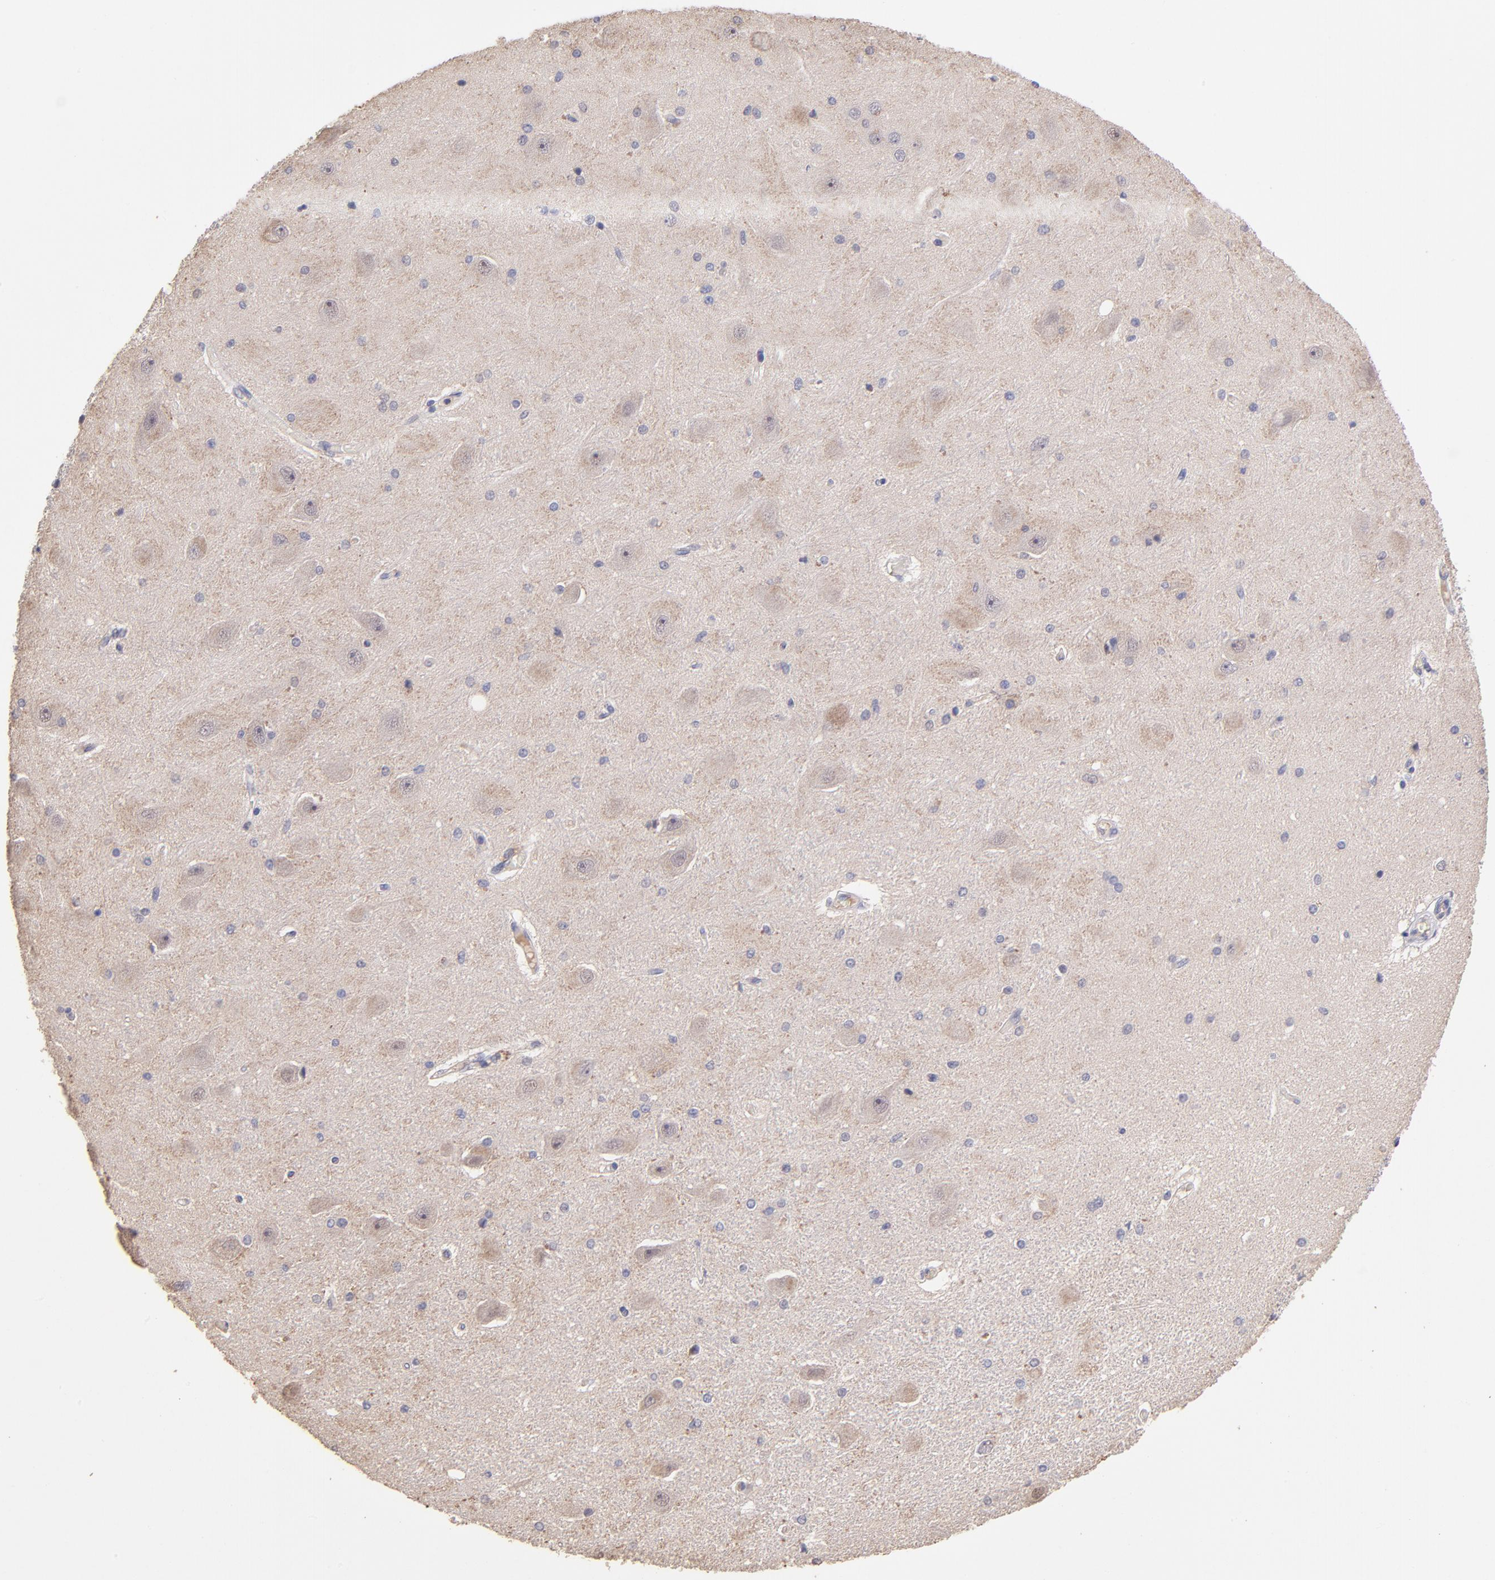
{"staining": {"intensity": "negative", "quantity": "none", "location": "none"}, "tissue": "hippocampus", "cell_type": "Glial cells", "image_type": "normal", "snomed": [{"axis": "morphology", "description": "Normal tissue, NOS"}, {"axis": "topography", "description": "Hippocampus"}], "caption": "Protein analysis of benign hippocampus demonstrates no significant expression in glial cells.", "gene": "RNASEL", "patient": {"sex": "female", "age": 54}}